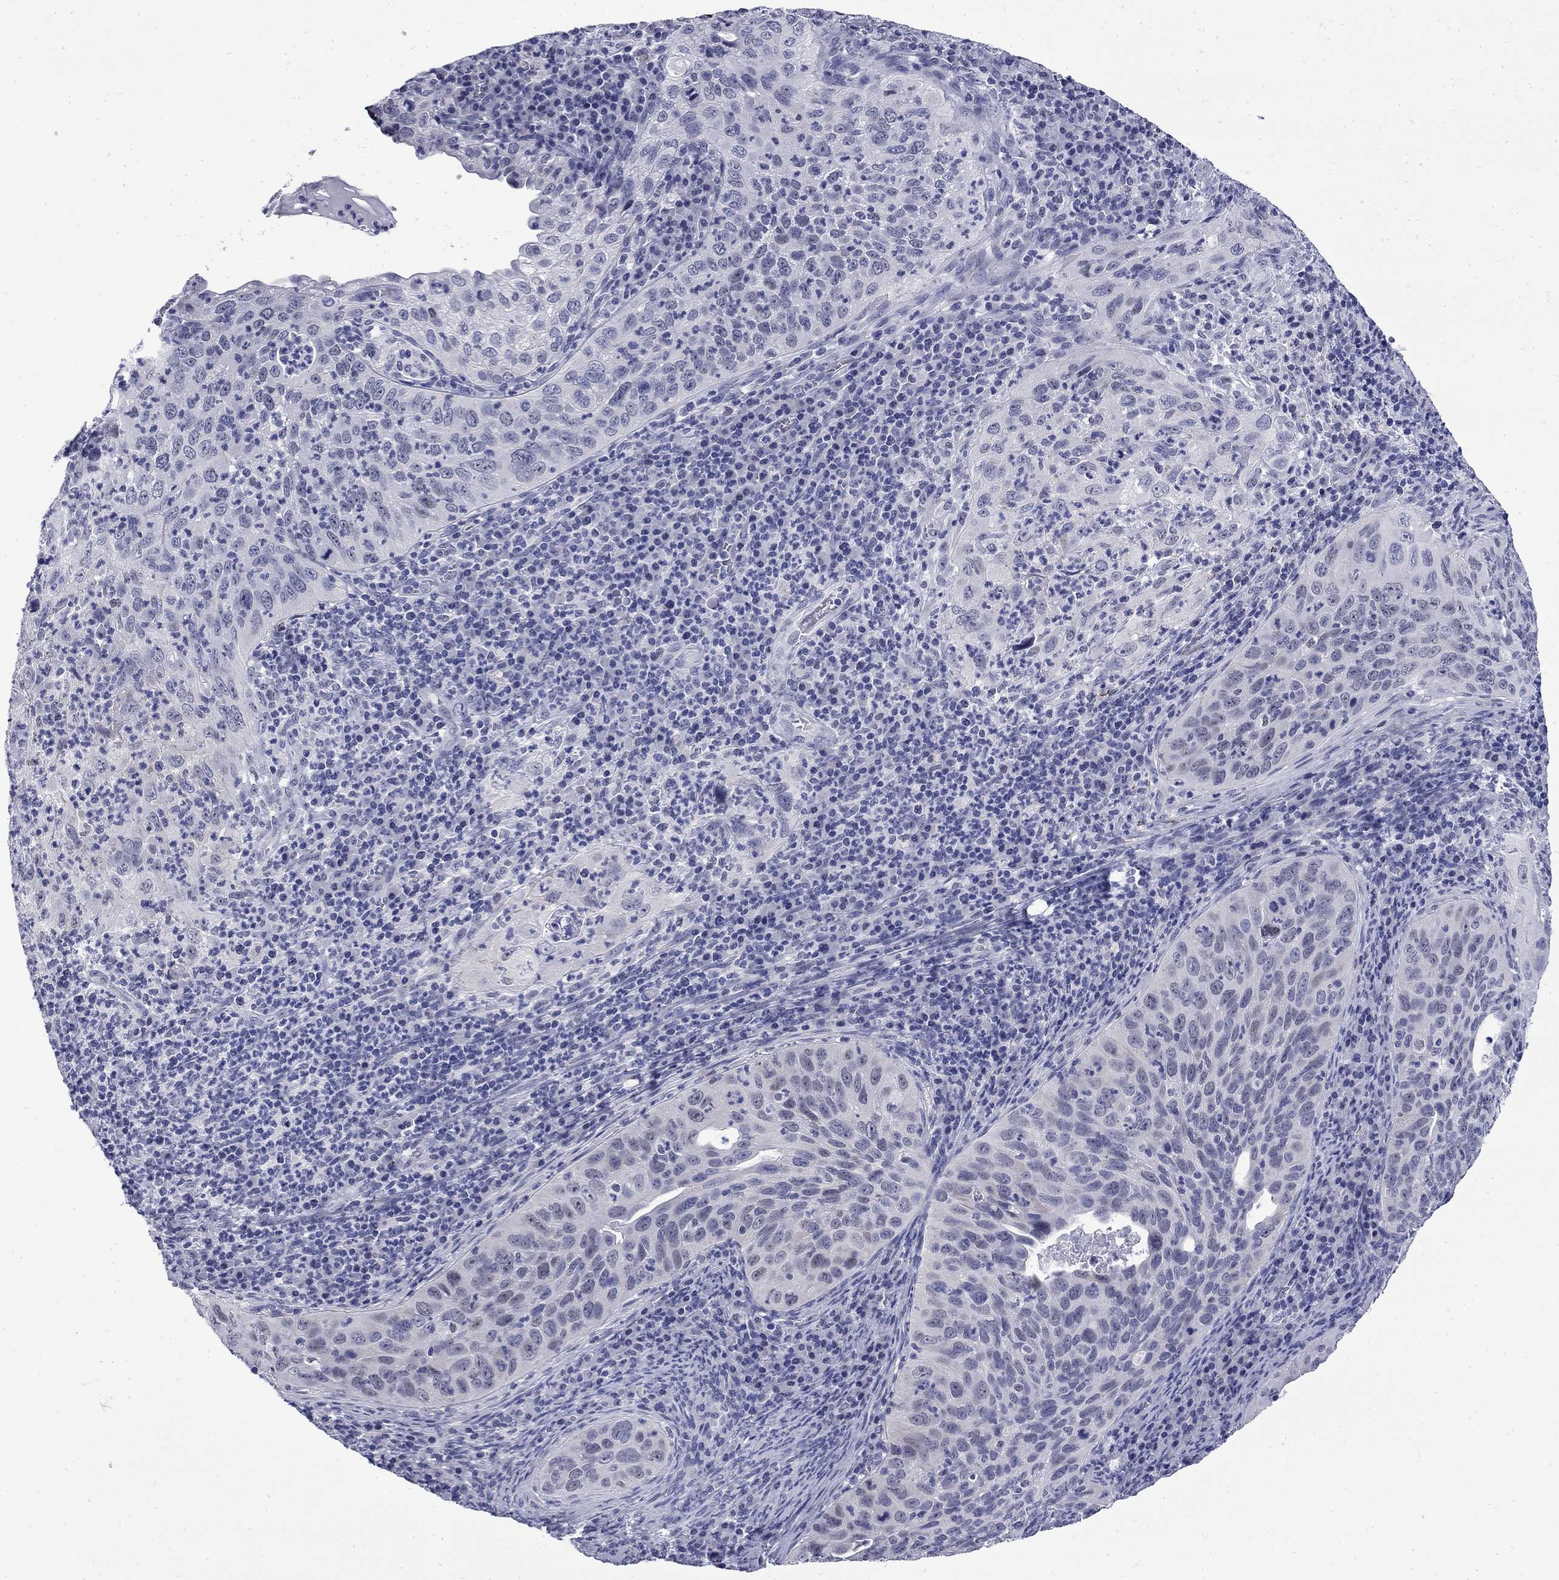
{"staining": {"intensity": "negative", "quantity": "none", "location": "none"}, "tissue": "cervical cancer", "cell_type": "Tumor cells", "image_type": "cancer", "snomed": [{"axis": "morphology", "description": "Squamous cell carcinoma, NOS"}, {"axis": "topography", "description": "Cervix"}], "caption": "The image exhibits no staining of tumor cells in squamous cell carcinoma (cervical).", "gene": "MGARP", "patient": {"sex": "female", "age": 26}}